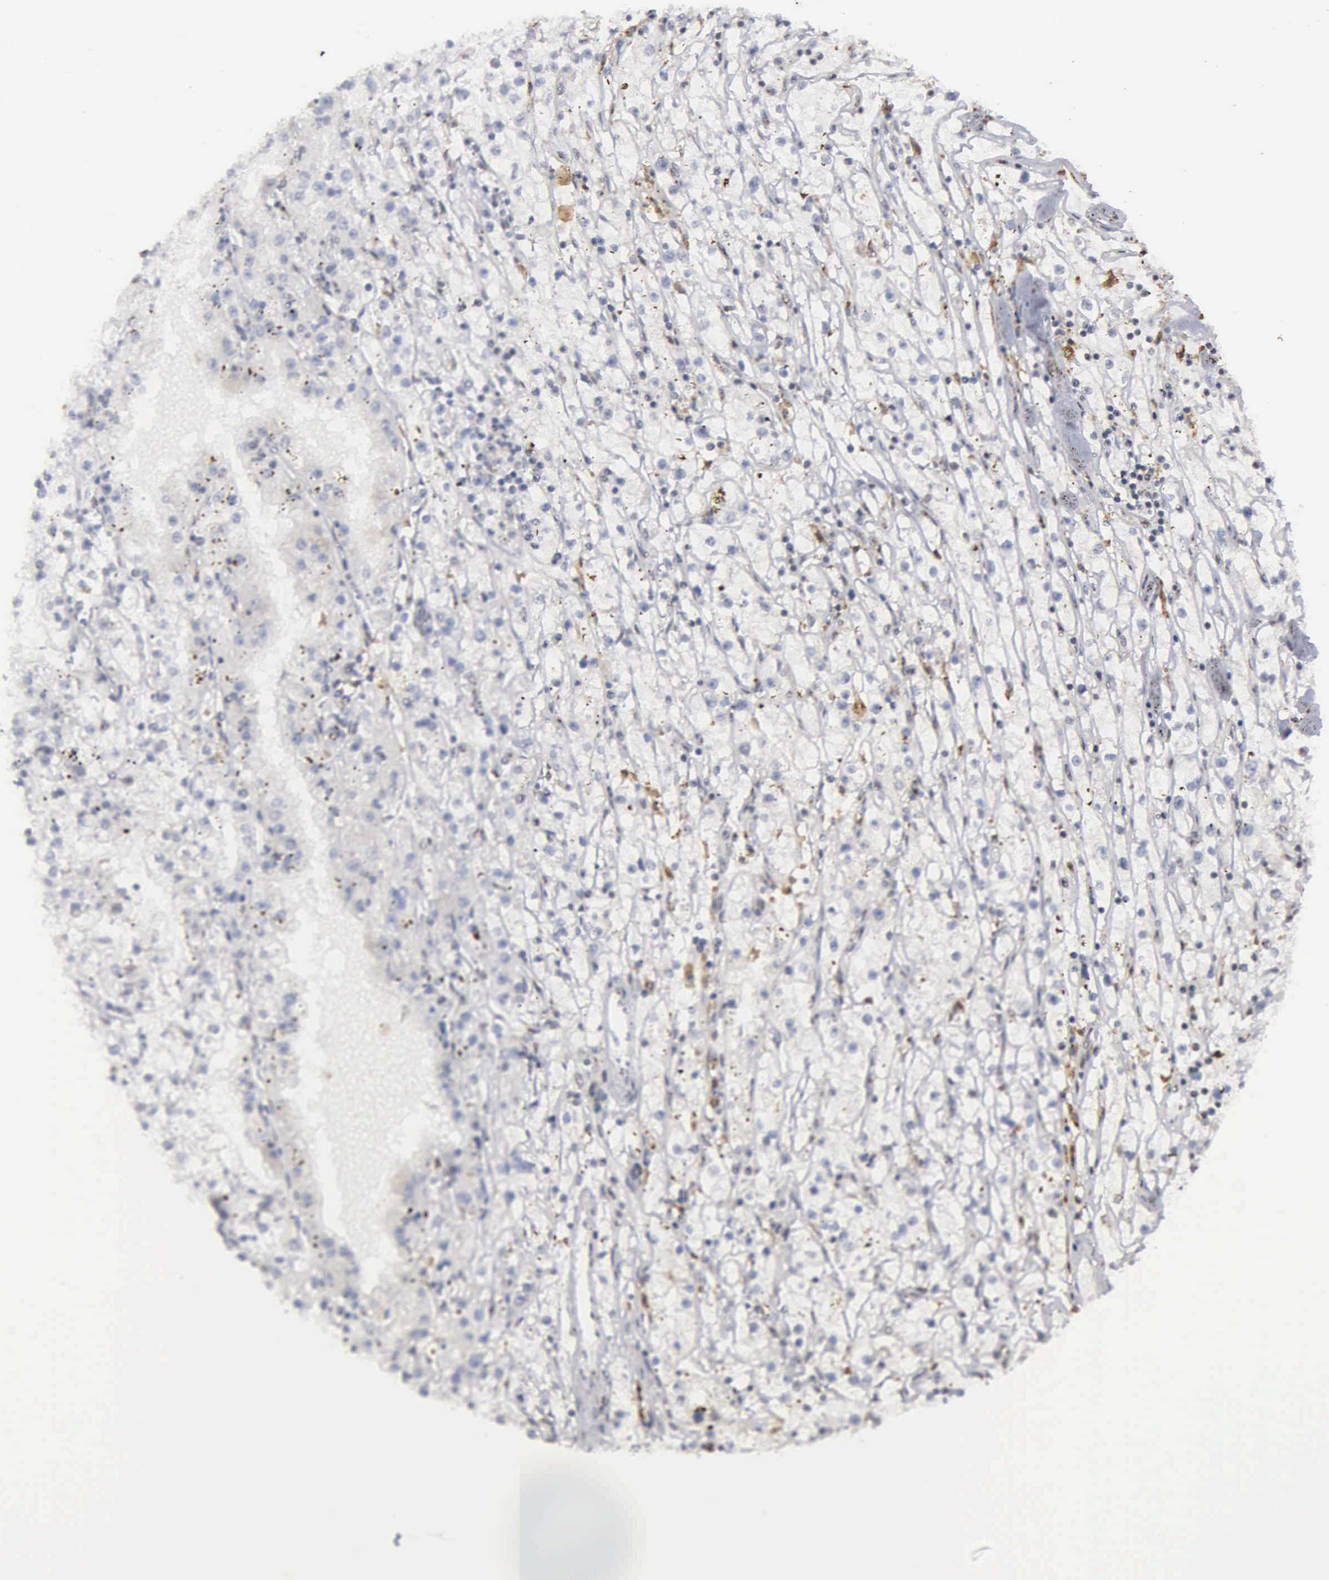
{"staining": {"intensity": "weak", "quantity": "<25%", "location": "cytoplasmic/membranous,nuclear"}, "tissue": "renal cancer", "cell_type": "Tumor cells", "image_type": "cancer", "snomed": [{"axis": "morphology", "description": "Adenocarcinoma, NOS"}, {"axis": "topography", "description": "Kidney"}], "caption": "The immunohistochemistry micrograph has no significant expression in tumor cells of renal cancer tissue.", "gene": "GTF2A1", "patient": {"sex": "male", "age": 56}}